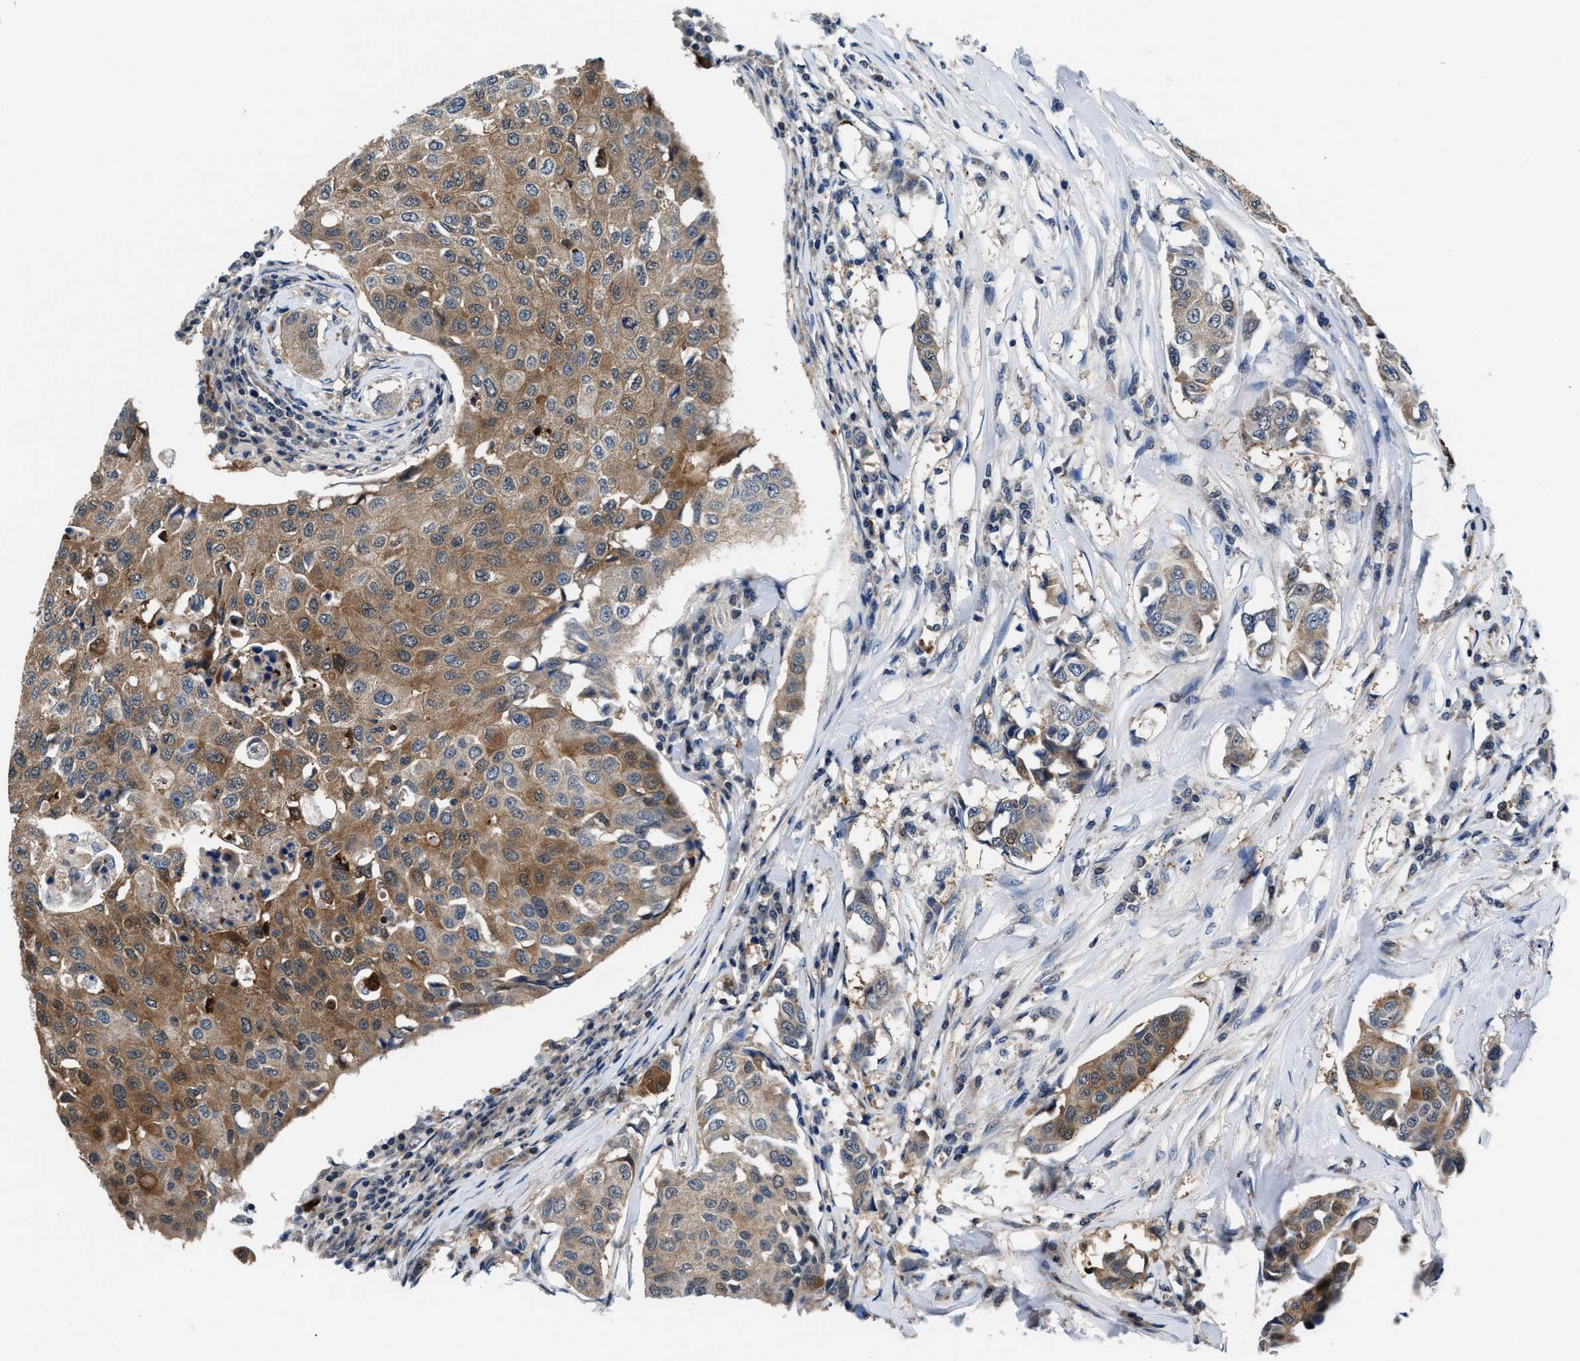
{"staining": {"intensity": "moderate", "quantity": ">75%", "location": "cytoplasmic/membranous"}, "tissue": "breast cancer", "cell_type": "Tumor cells", "image_type": "cancer", "snomed": [{"axis": "morphology", "description": "Duct carcinoma"}, {"axis": "topography", "description": "Breast"}], "caption": "Invasive ductal carcinoma (breast) stained with immunohistochemistry (IHC) reveals moderate cytoplasmic/membranous positivity in about >75% of tumor cells. (DAB IHC with brightfield microscopy, high magnification).", "gene": "PRPSAP2", "patient": {"sex": "female", "age": 80}}